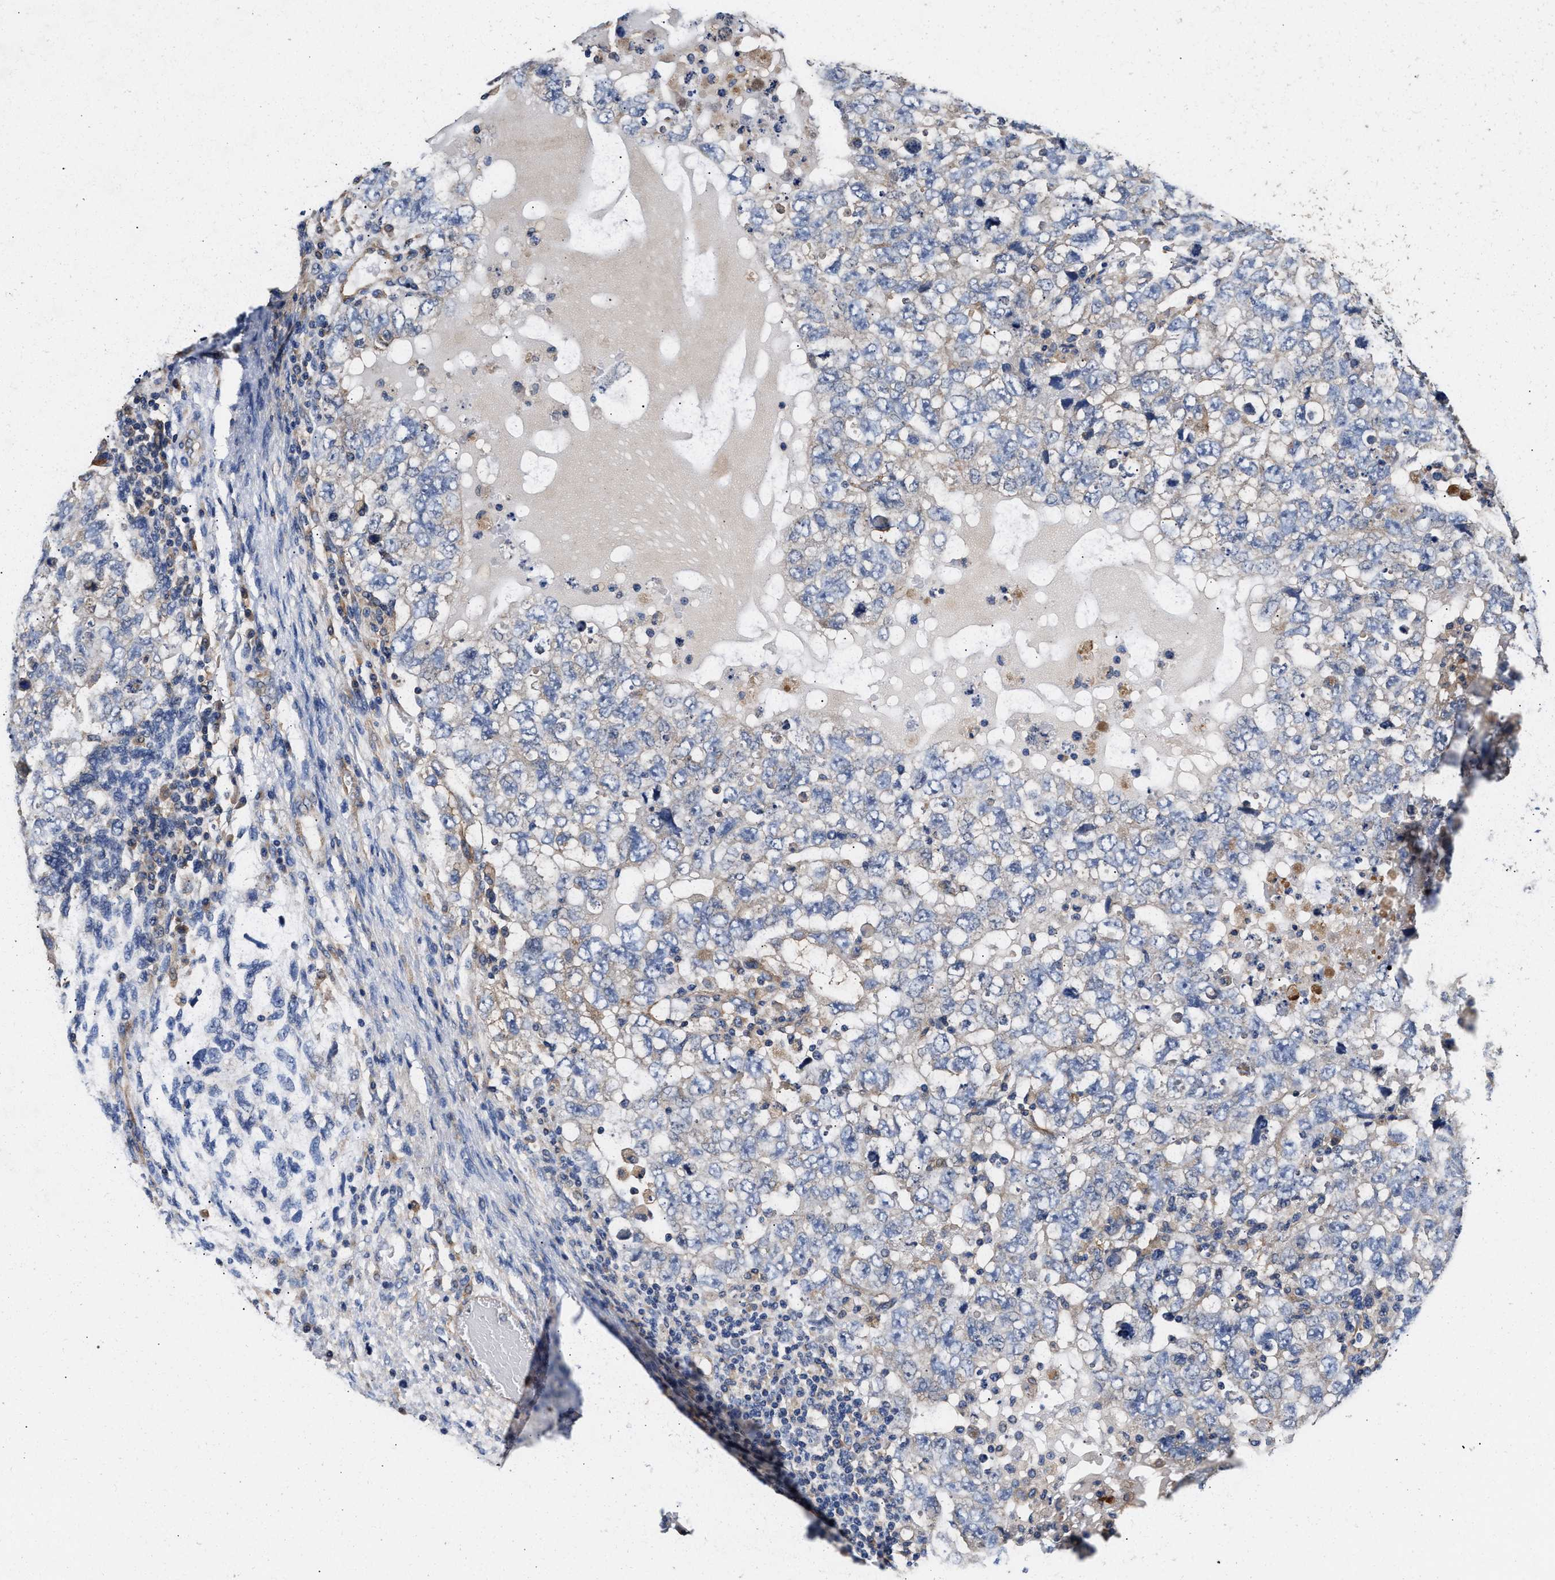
{"staining": {"intensity": "negative", "quantity": "none", "location": "none"}, "tissue": "testis cancer", "cell_type": "Tumor cells", "image_type": "cancer", "snomed": [{"axis": "morphology", "description": "Carcinoma, Embryonal, NOS"}, {"axis": "topography", "description": "Testis"}], "caption": "A high-resolution micrograph shows IHC staining of testis embryonal carcinoma, which shows no significant staining in tumor cells.", "gene": "KLB", "patient": {"sex": "male", "age": 36}}